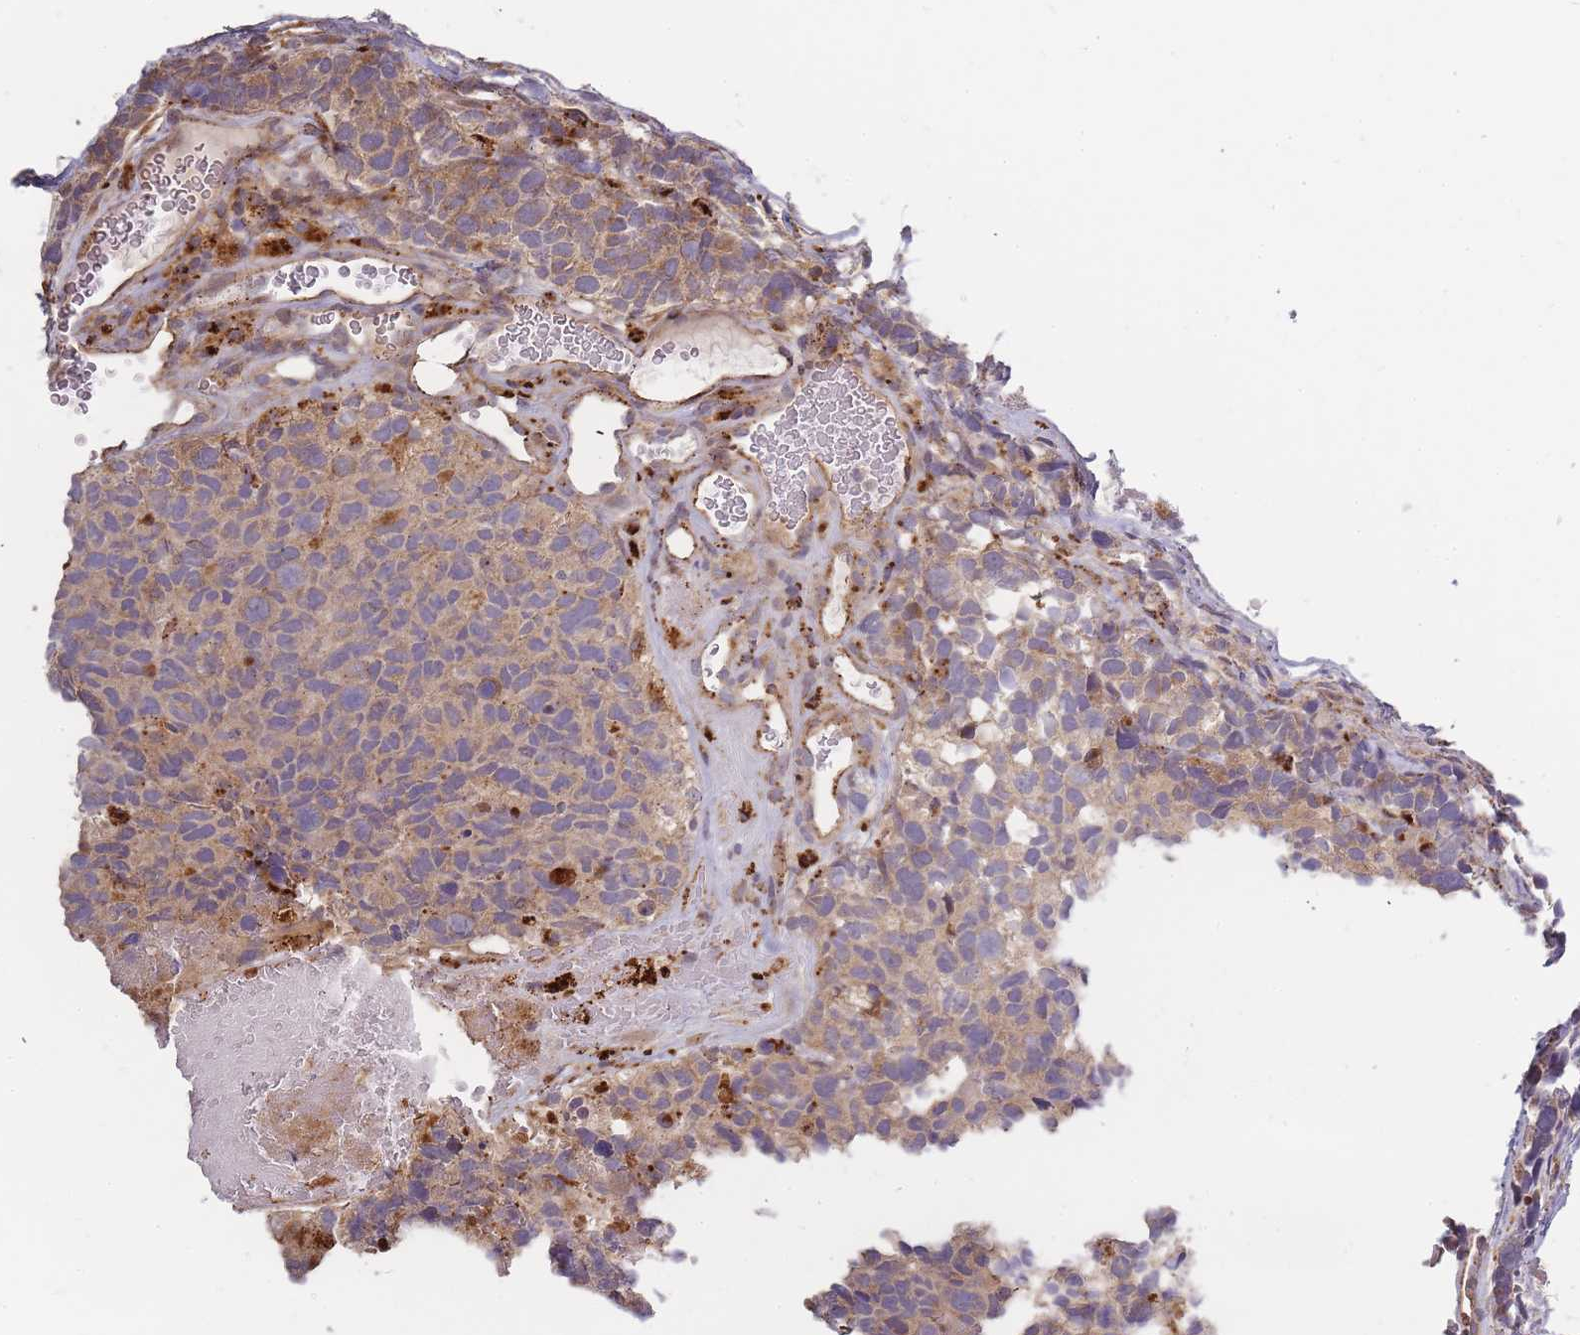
{"staining": {"intensity": "weak", "quantity": ">75%", "location": "cytoplasmic/membranous"}, "tissue": "glioma", "cell_type": "Tumor cells", "image_type": "cancer", "snomed": [{"axis": "morphology", "description": "Glioma, malignant, High grade"}, {"axis": "topography", "description": "Brain"}], "caption": "Approximately >75% of tumor cells in human glioma demonstrate weak cytoplasmic/membranous protein staining as visualized by brown immunohistochemical staining.", "gene": "ATG5", "patient": {"sex": "male", "age": 69}}